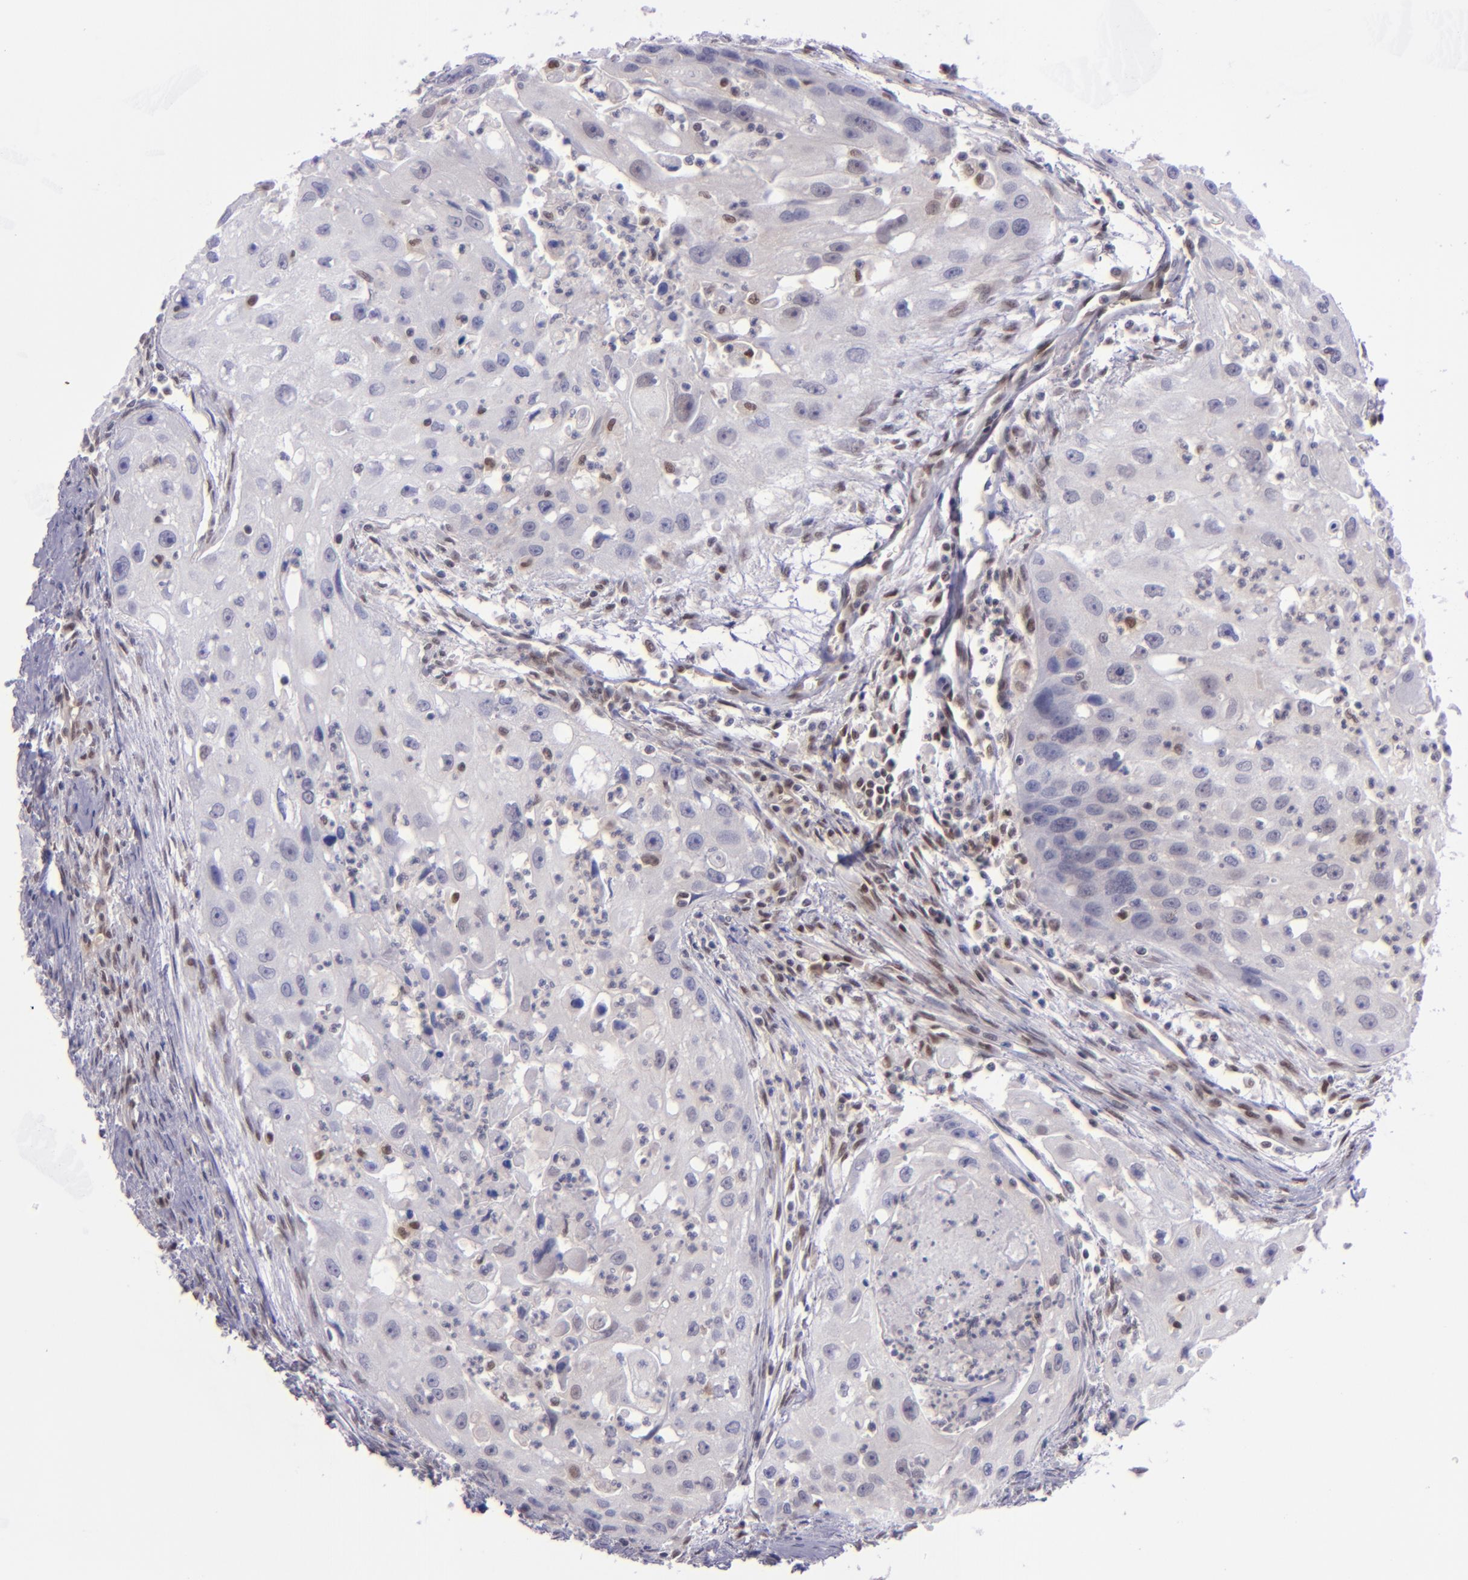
{"staining": {"intensity": "weak", "quantity": ">75%", "location": "cytoplasmic/membranous,nuclear"}, "tissue": "head and neck cancer", "cell_type": "Tumor cells", "image_type": "cancer", "snomed": [{"axis": "morphology", "description": "Squamous cell carcinoma, NOS"}, {"axis": "topography", "description": "Head-Neck"}], "caption": "Immunohistochemistry of head and neck cancer (squamous cell carcinoma) demonstrates low levels of weak cytoplasmic/membranous and nuclear staining in about >75% of tumor cells. (Brightfield microscopy of DAB IHC at high magnification).", "gene": "BAG1", "patient": {"sex": "male", "age": 64}}